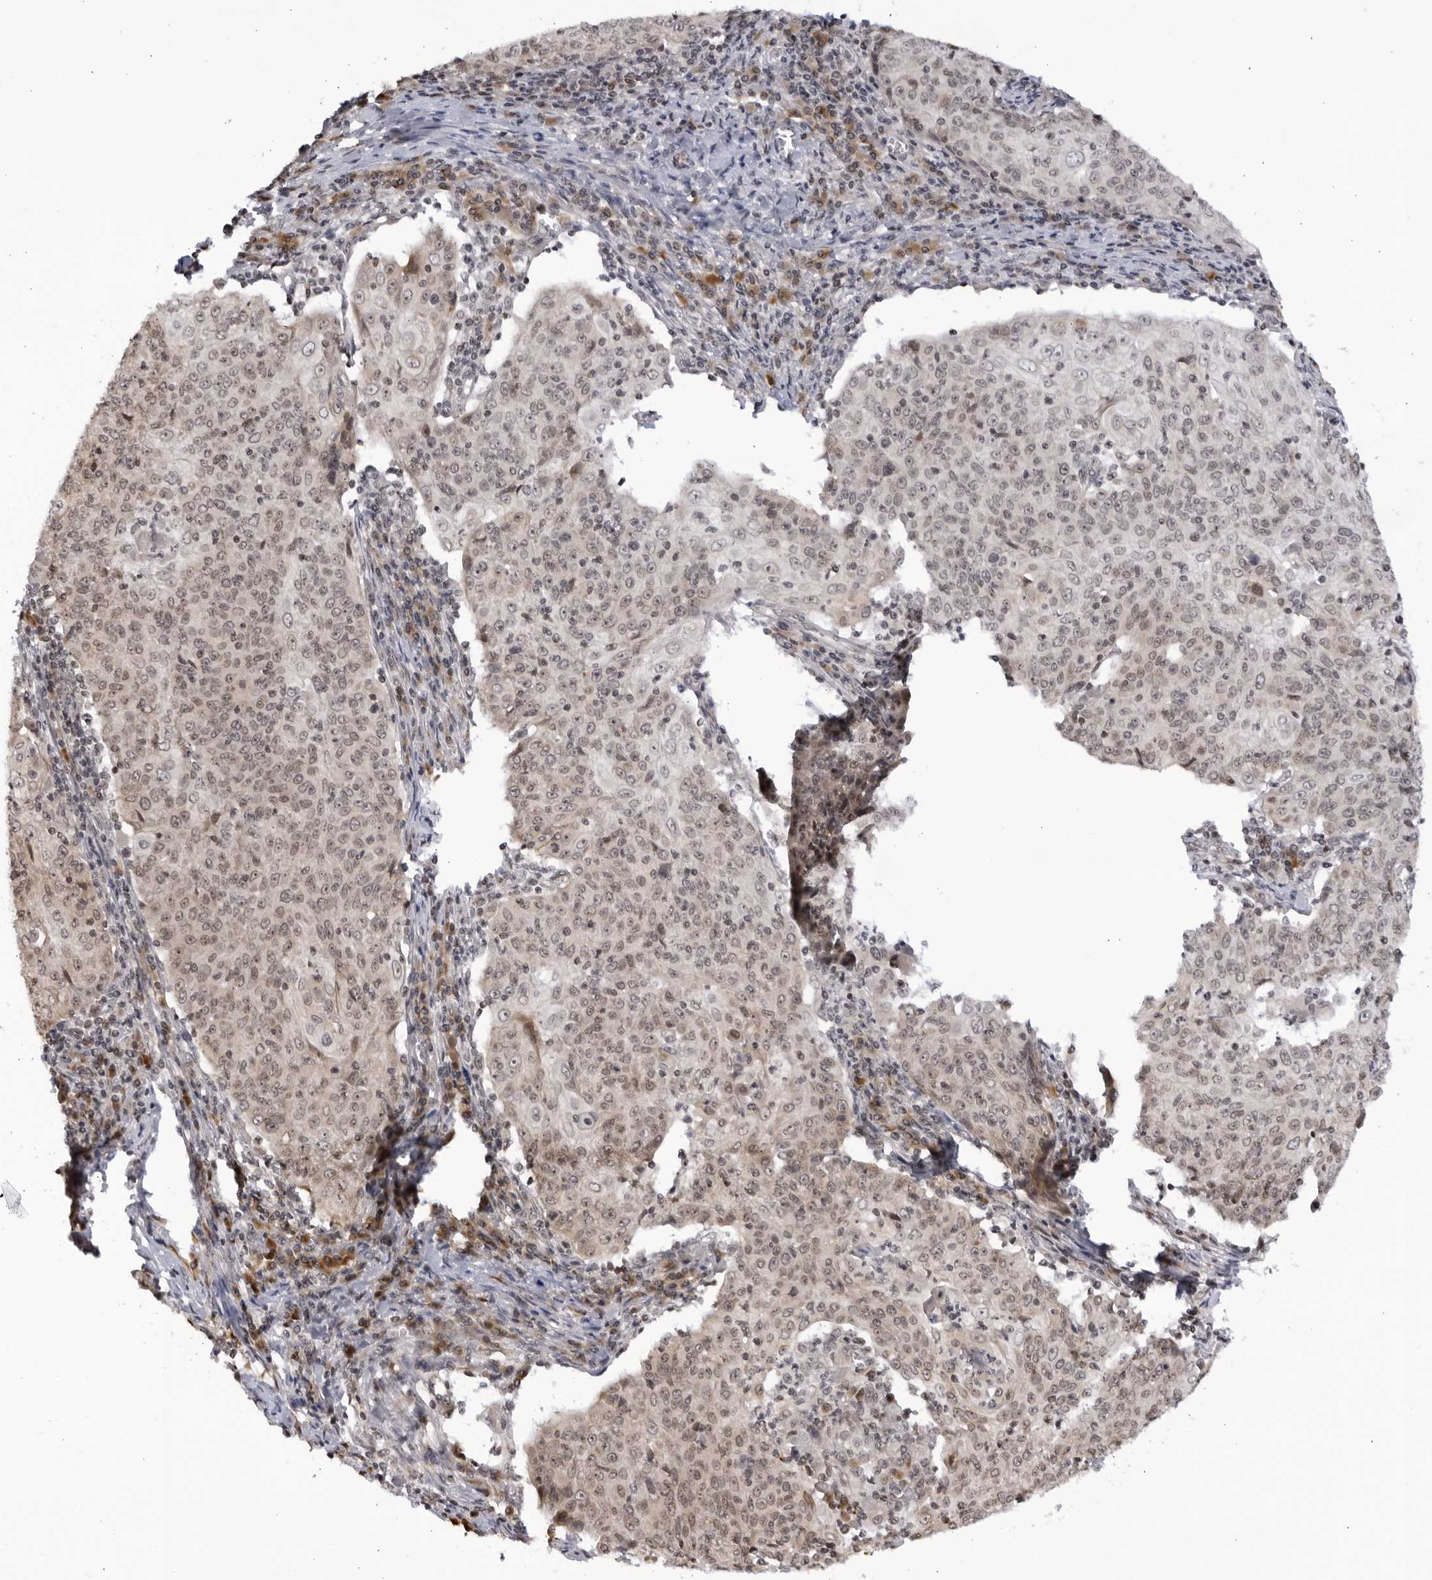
{"staining": {"intensity": "weak", "quantity": ">75%", "location": "nuclear"}, "tissue": "cervical cancer", "cell_type": "Tumor cells", "image_type": "cancer", "snomed": [{"axis": "morphology", "description": "Squamous cell carcinoma, NOS"}, {"axis": "topography", "description": "Cervix"}], "caption": "Cervical squamous cell carcinoma stained with DAB (3,3'-diaminobenzidine) immunohistochemistry (IHC) reveals low levels of weak nuclear positivity in approximately >75% of tumor cells.", "gene": "RASGEF1C", "patient": {"sex": "female", "age": 48}}